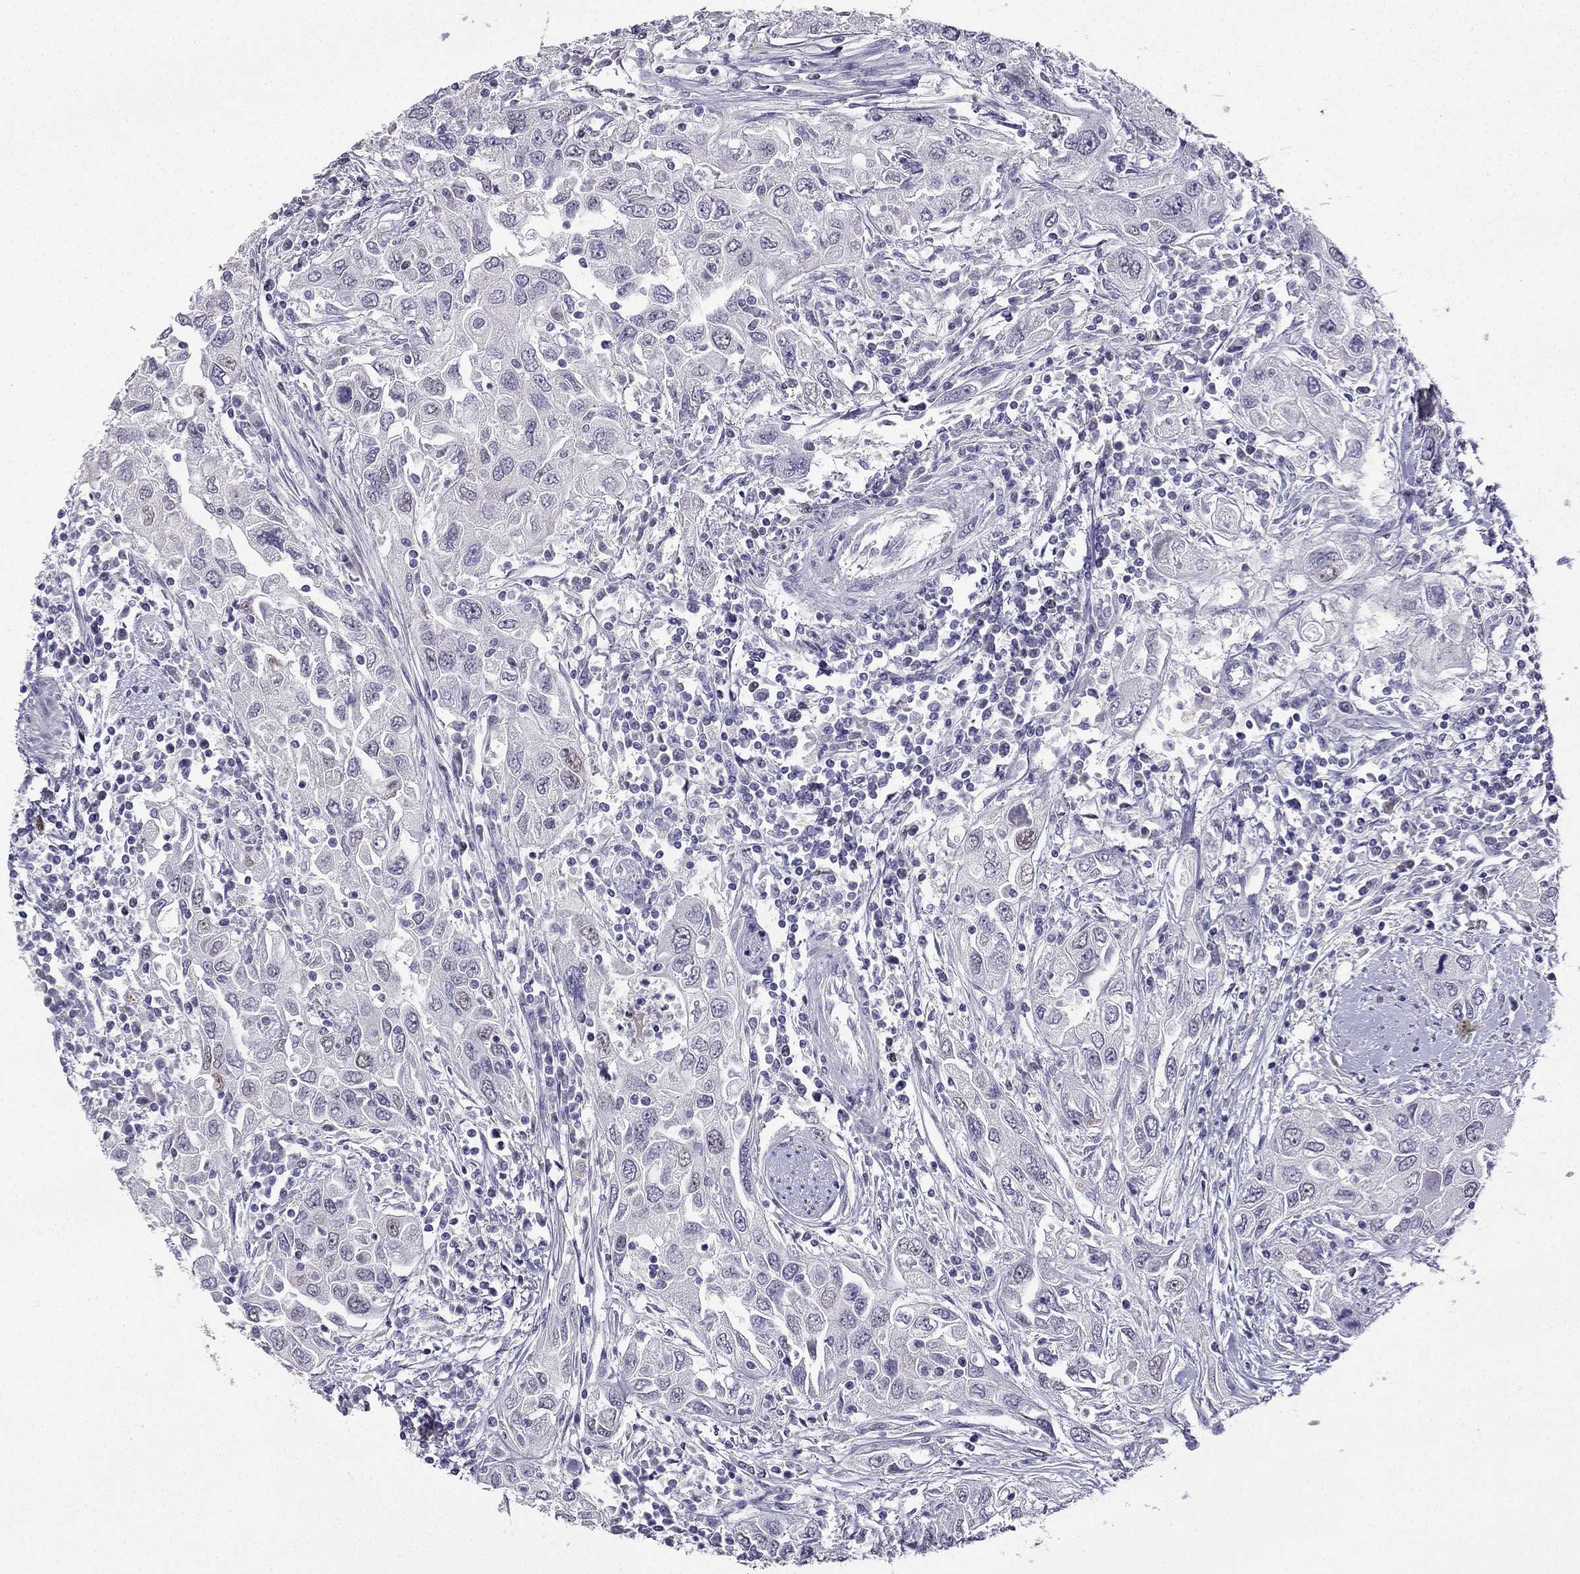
{"staining": {"intensity": "negative", "quantity": "none", "location": "none"}, "tissue": "urothelial cancer", "cell_type": "Tumor cells", "image_type": "cancer", "snomed": [{"axis": "morphology", "description": "Urothelial carcinoma, High grade"}, {"axis": "topography", "description": "Urinary bladder"}], "caption": "The photomicrograph reveals no significant positivity in tumor cells of high-grade urothelial carcinoma.", "gene": "UHRF1", "patient": {"sex": "male", "age": 76}}